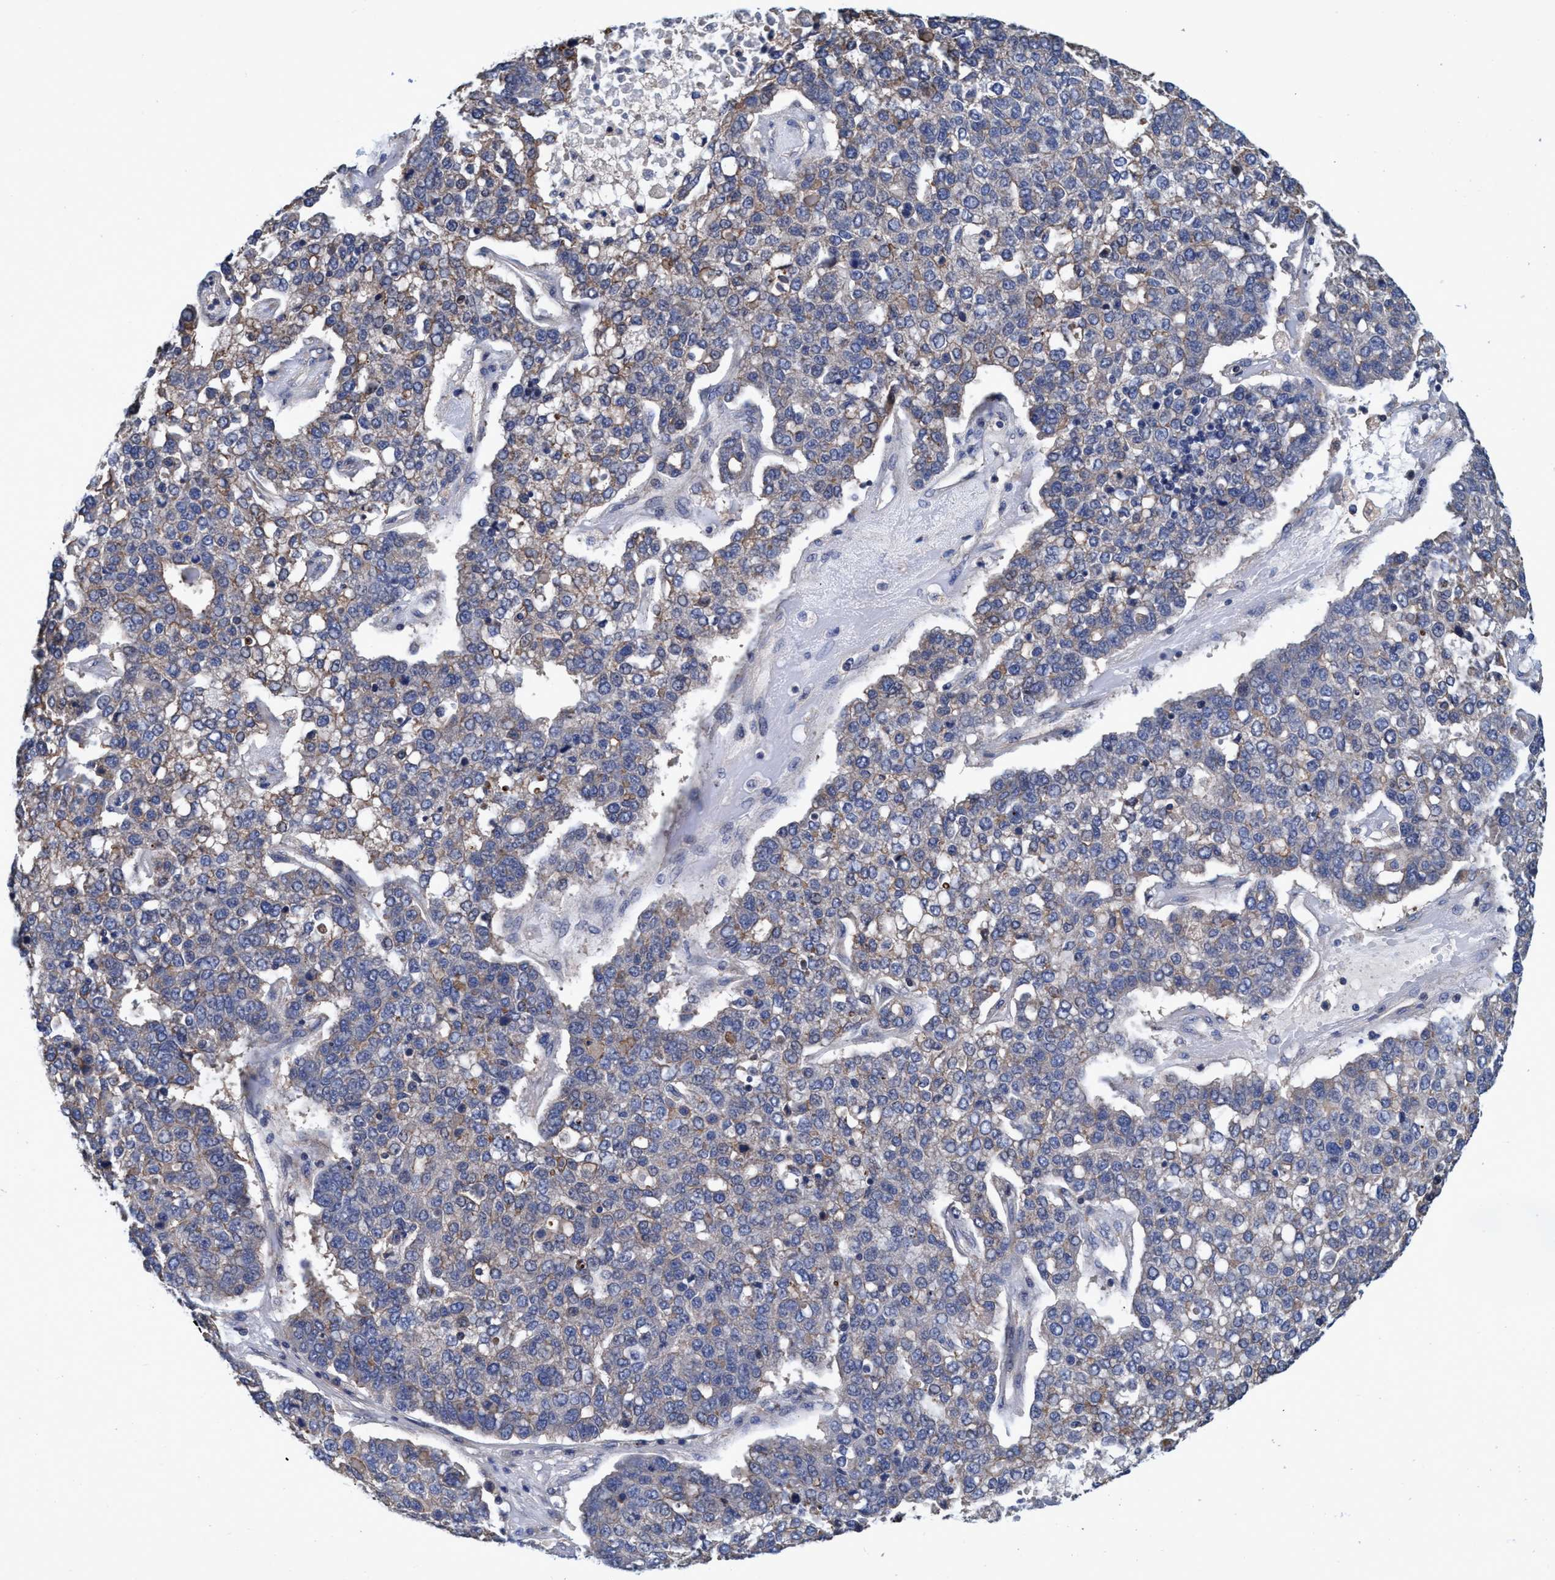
{"staining": {"intensity": "weak", "quantity": "25%-75%", "location": "cytoplasmic/membranous"}, "tissue": "pancreatic cancer", "cell_type": "Tumor cells", "image_type": "cancer", "snomed": [{"axis": "morphology", "description": "Adenocarcinoma, NOS"}, {"axis": "topography", "description": "Pancreas"}], "caption": "Immunohistochemistry of adenocarcinoma (pancreatic) reveals low levels of weak cytoplasmic/membranous staining in approximately 25%-75% of tumor cells.", "gene": "CALCOCO2", "patient": {"sex": "female", "age": 61}}